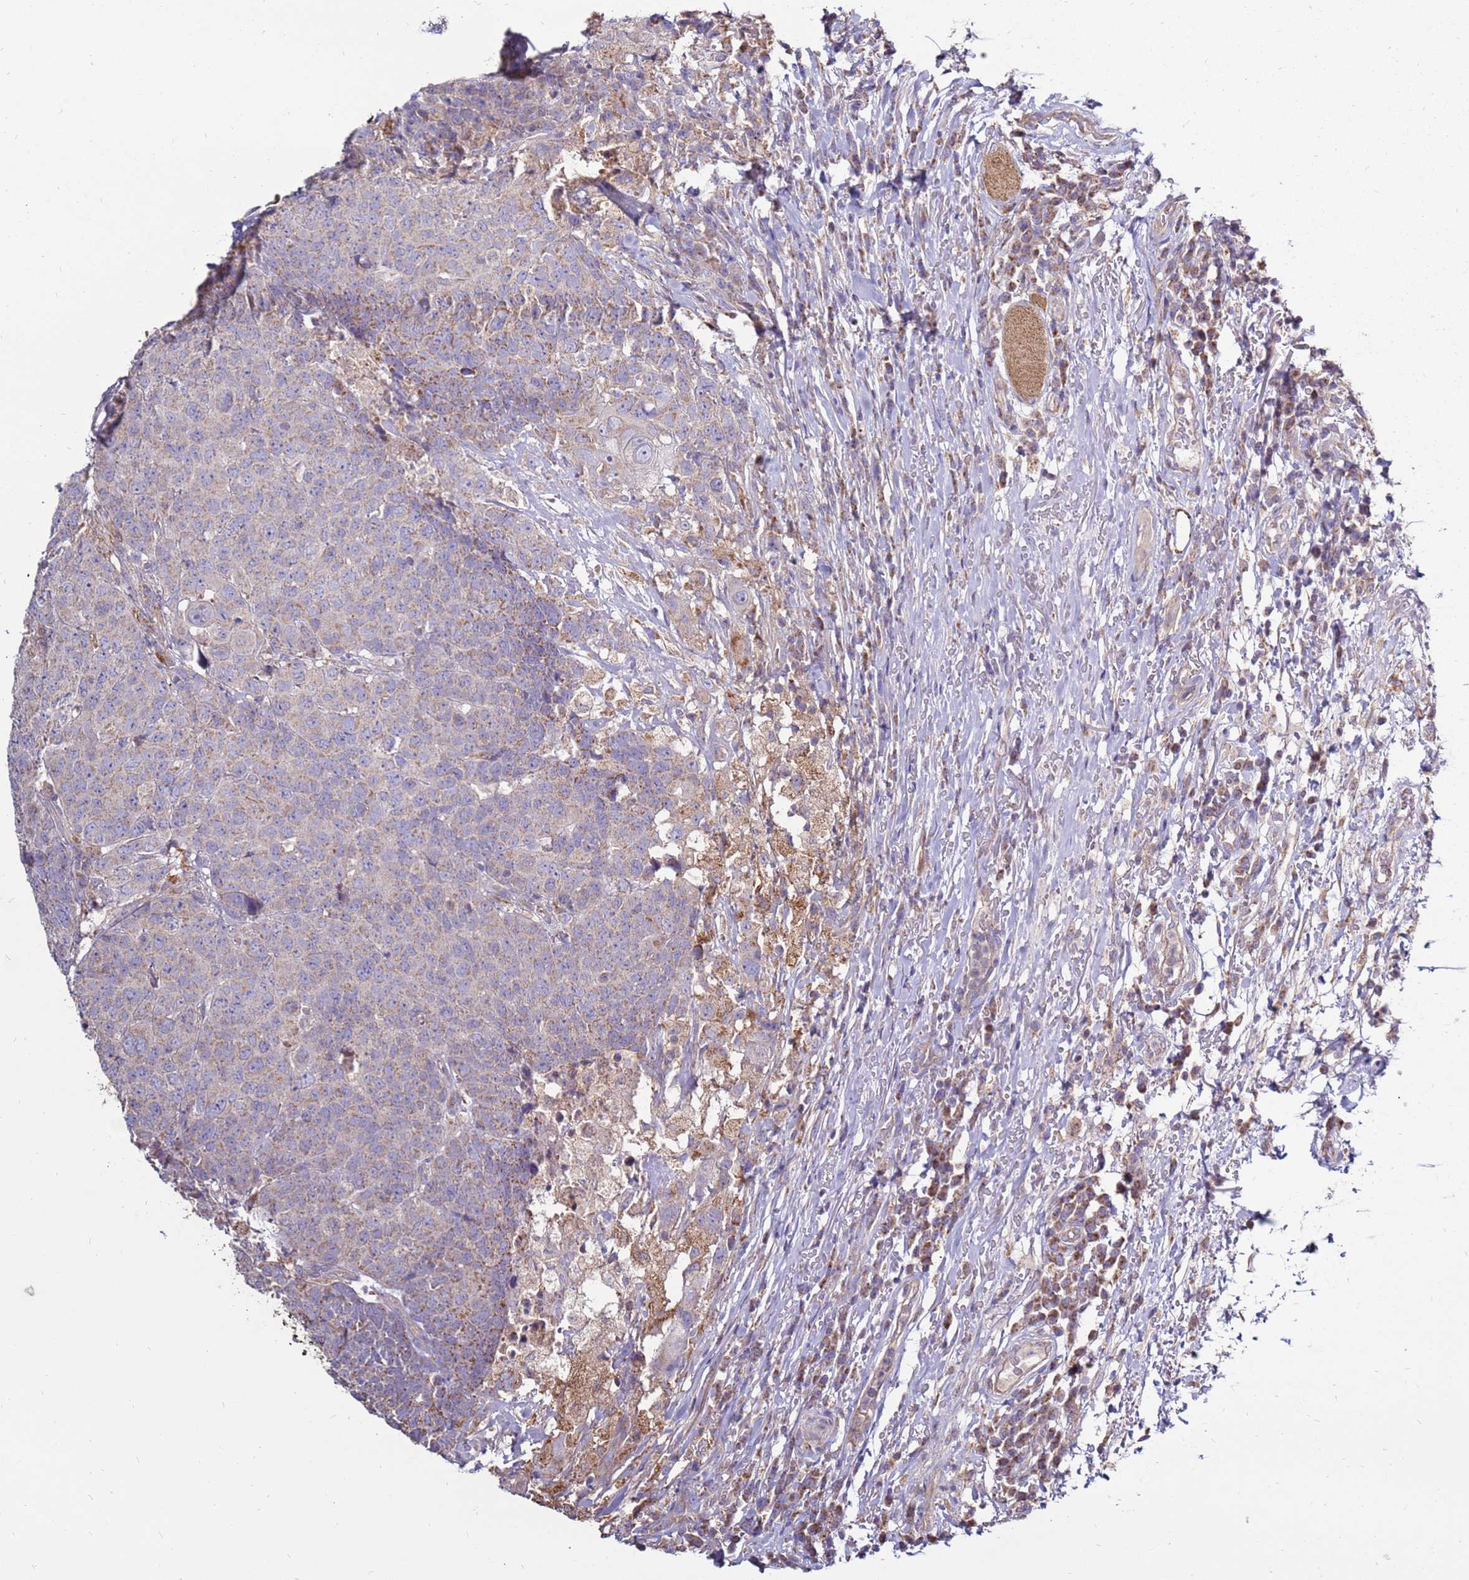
{"staining": {"intensity": "weak", "quantity": "<25%", "location": "cytoplasmic/membranous"}, "tissue": "head and neck cancer", "cell_type": "Tumor cells", "image_type": "cancer", "snomed": [{"axis": "morphology", "description": "Normal tissue, NOS"}, {"axis": "morphology", "description": "Squamous cell carcinoma, NOS"}, {"axis": "topography", "description": "Skeletal muscle"}, {"axis": "topography", "description": "Vascular tissue"}, {"axis": "topography", "description": "Peripheral nerve tissue"}, {"axis": "topography", "description": "Head-Neck"}], "caption": "An immunohistochemistry photomicrograph of head and neck squamous cell carcinoma is shown. There is no staining in tumor cells of head and neck squamous cell carcinoma.", "gene": "TRAPPC4", "patient": {"sex": "male", "age": 66}}